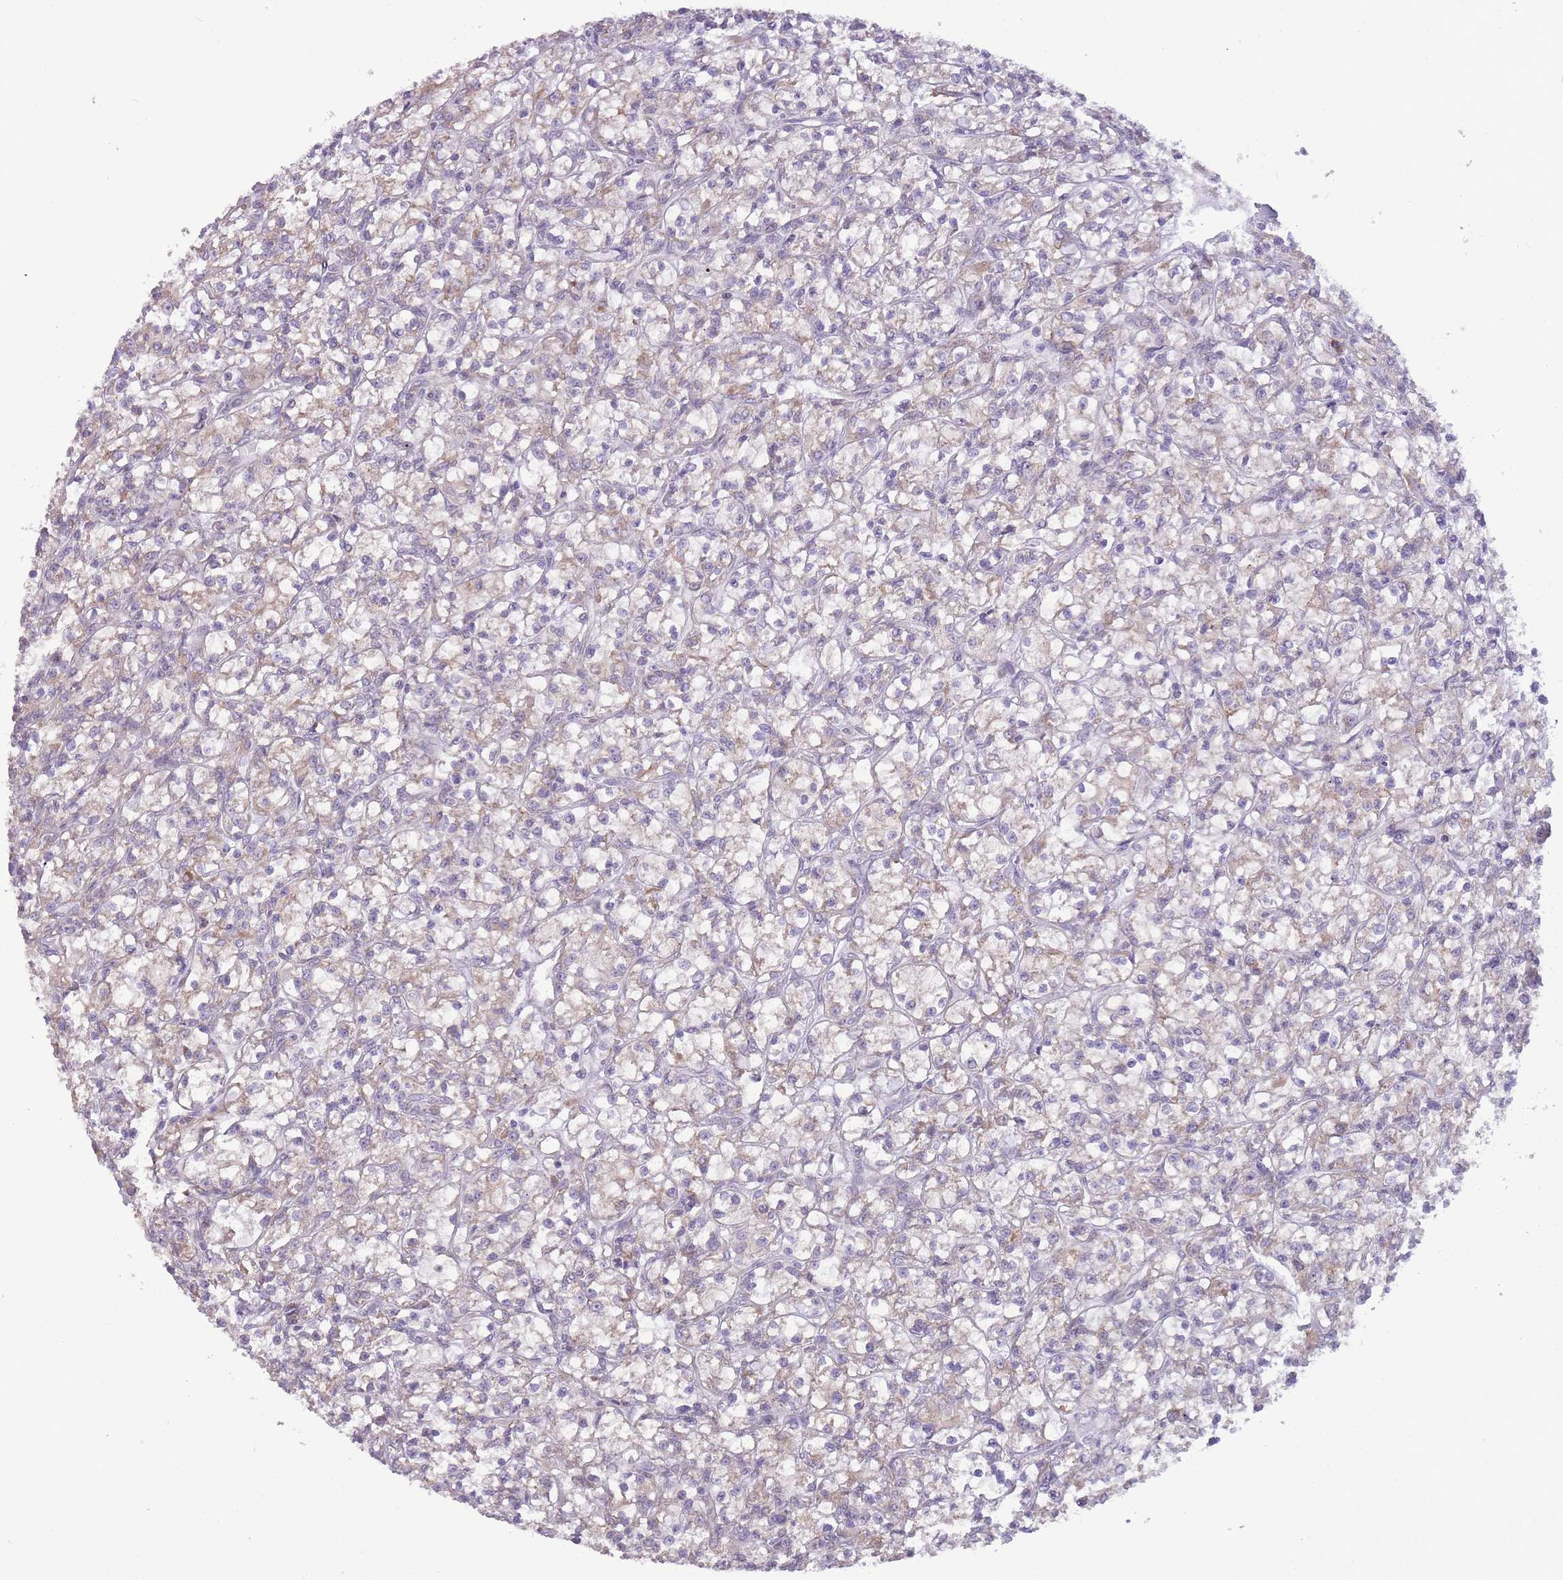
{"staining": {"intensity": "weak", "quantity": "25%-75%", "location": "cytoplasmic/membranous"}, "tissue": "renal cancer", "cell_type": "Tumor cells", "image_type": "cancer", "snomed": [{"axis": "morphology", "description": "Adenocarcinoma, NOS"}, {"axis": "topography", "description": "Kidney"}], "caption": "Renal cancer (adenocarcinoma) tissue exhibits weak cytoplasmic/membranous staining in approximately 25%-75% of tumor cells The staining was performed using DAB to visualize the protein expression in brown, while the nuclei were stained in blue with hematoxylin (Magnification: 20x).", "gene": "TRAPPC5", "patient": {"sex": "female", "age": 59}}